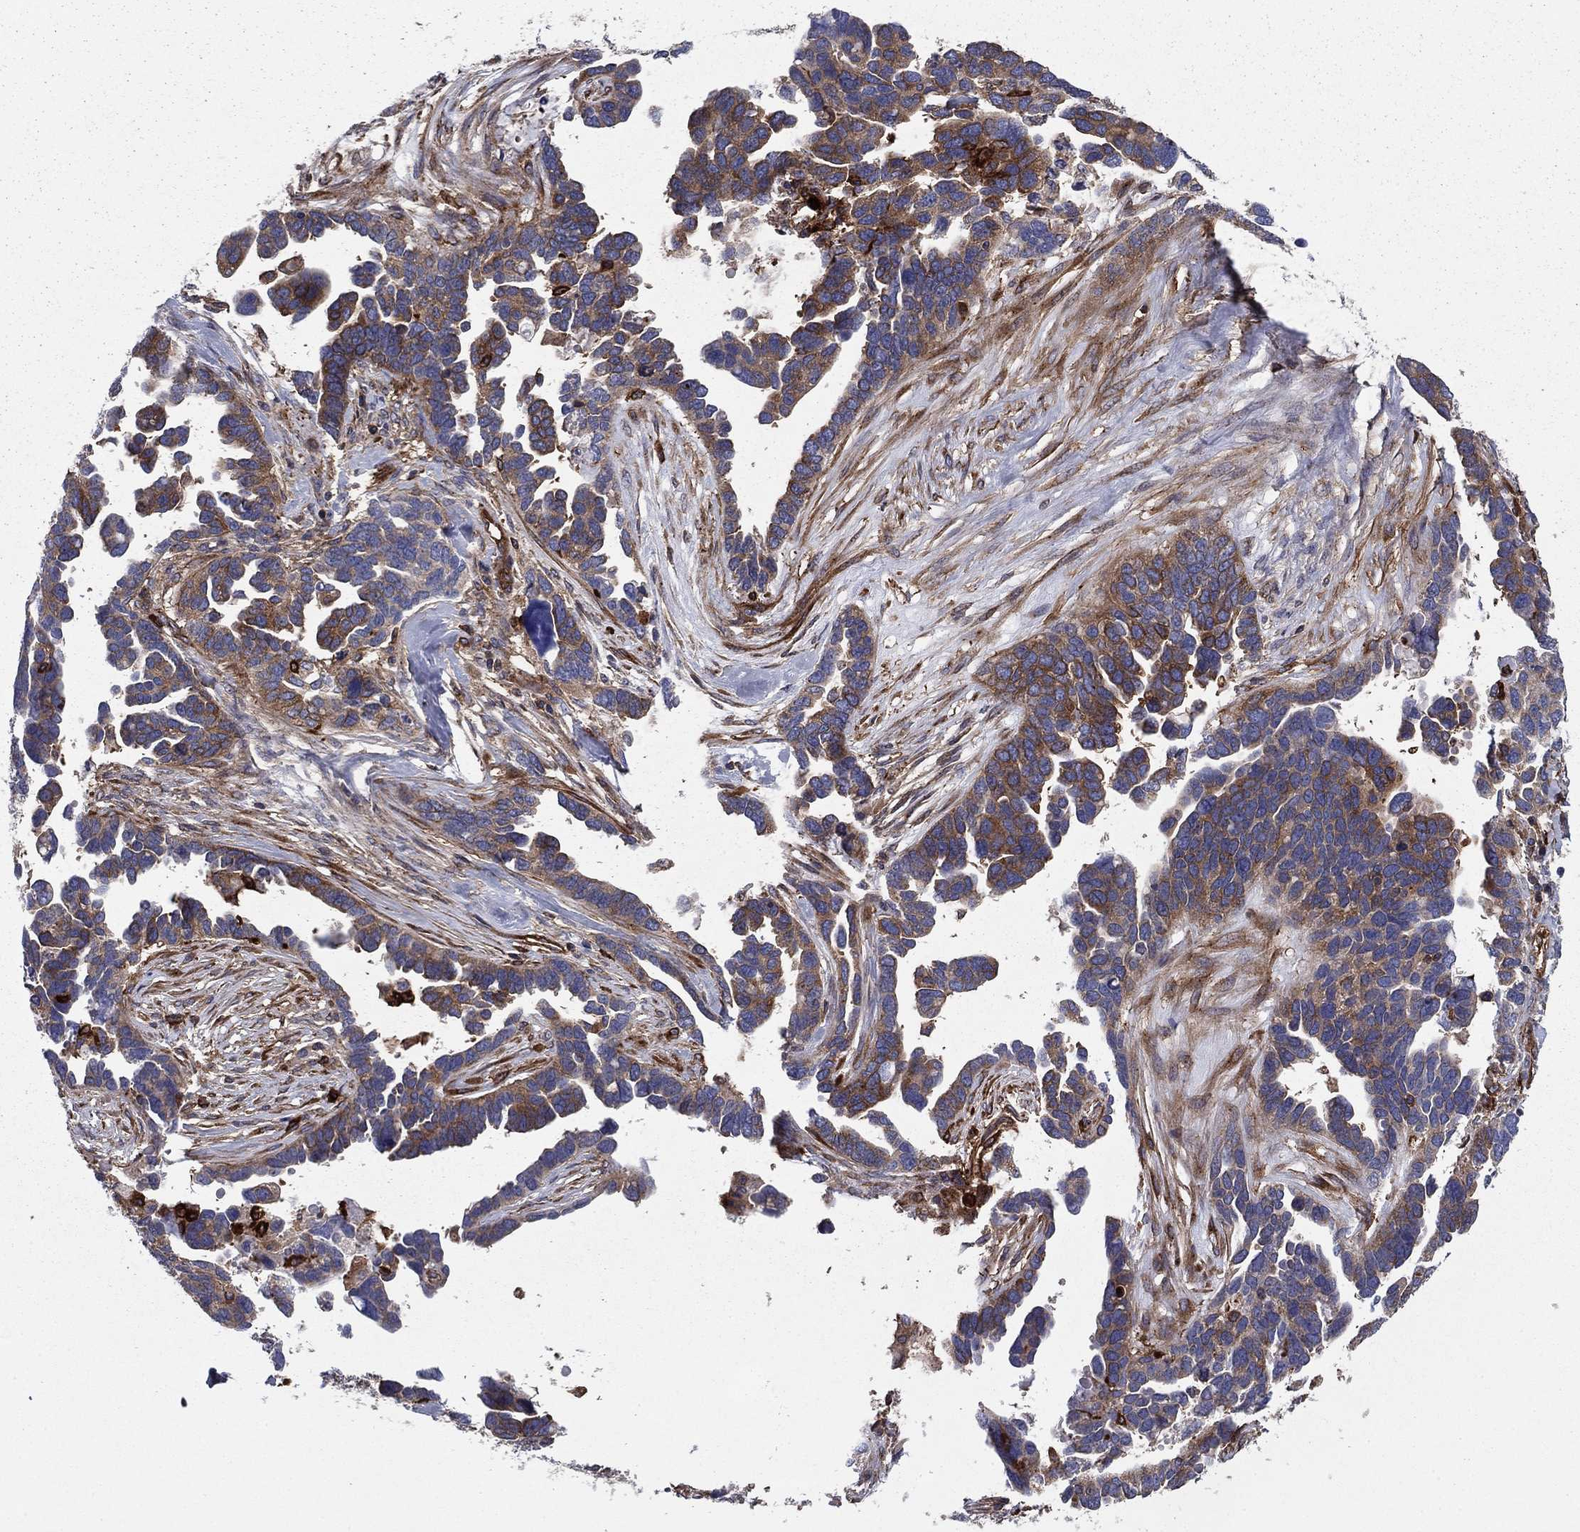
{"staining": {"intensity": "moderate", "quantity": ">75%", "location": "cytoplasmic/membranous"}, "tissue": "ovarian cancer", "cell_type": "Tumor cells", "image_type": "cancer", "snomed": [{"axis": "morphology", "description": "Cystadenocarcinoma, serous, NOS"}, {"axis": "topography", "description": "Ovary"}], "caption": "Protein staining exhibits moderate cytoplasmic/membranous positivity in about >75% of tumor cells in serous cystadenocarcinoma (ovarian).", "gene": "EHBP1L1", "patient": {"sex": "female", "age": 54}}